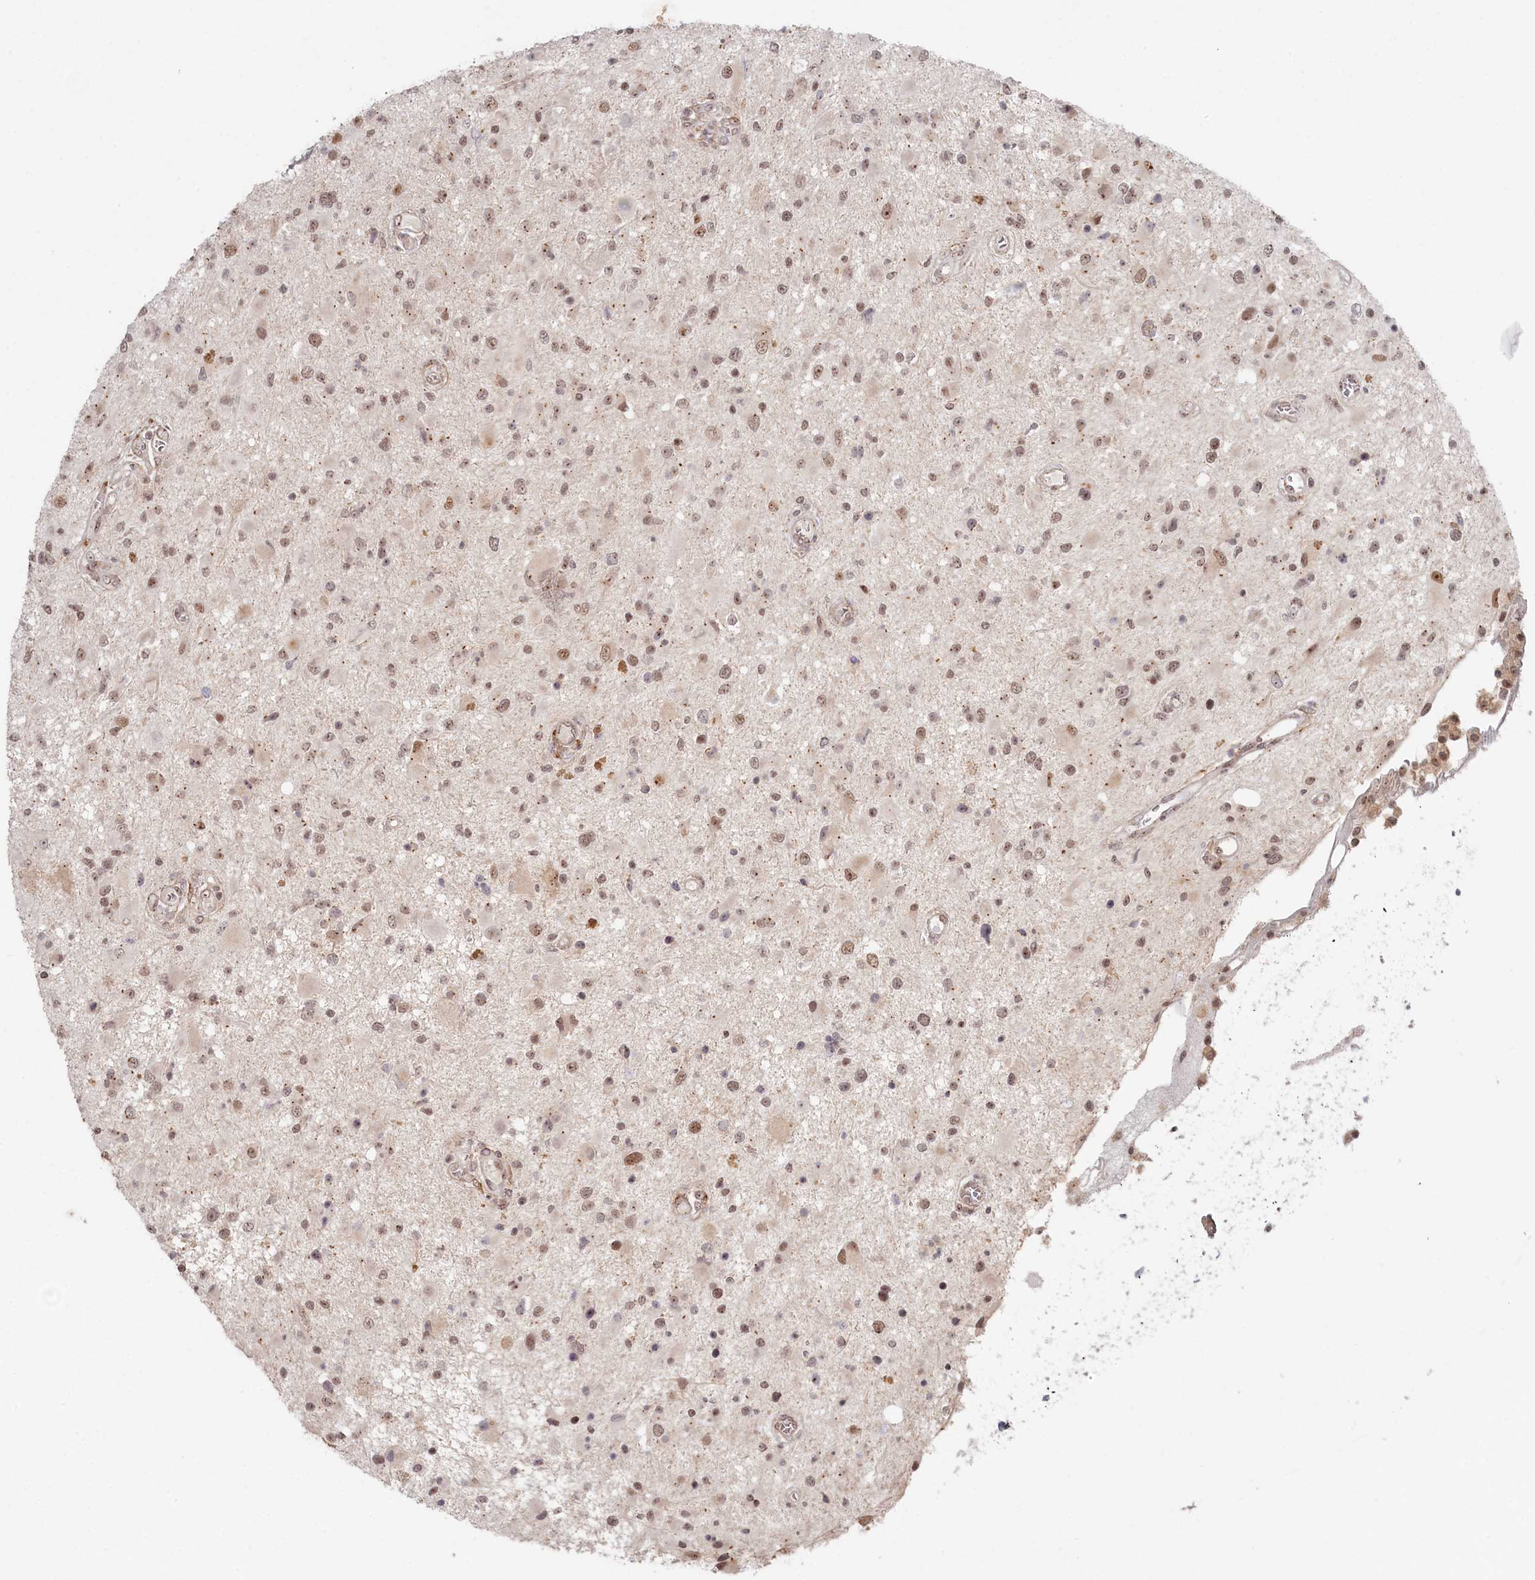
{"staining": {"intensity": "moderate", "quantity": "25%-75%", "location": "nuclear"}, "tissue": "glioma", "cell_type": "Tumor cells", "image_type": "cancer", "snomed": [{"axis": "morphology", "description": "Glioma, malignant, High grade"}, {"axis": "topography", "description": "Brain"}], "caption": "Brown immunohistochemical staining in human high-grade glioma (malignant) shows moderate nuclear positivity in approximately 25%-75% of tumor cells.", "gene": "EXOSC1", "patient": {"sex": "male", "age": 53}}